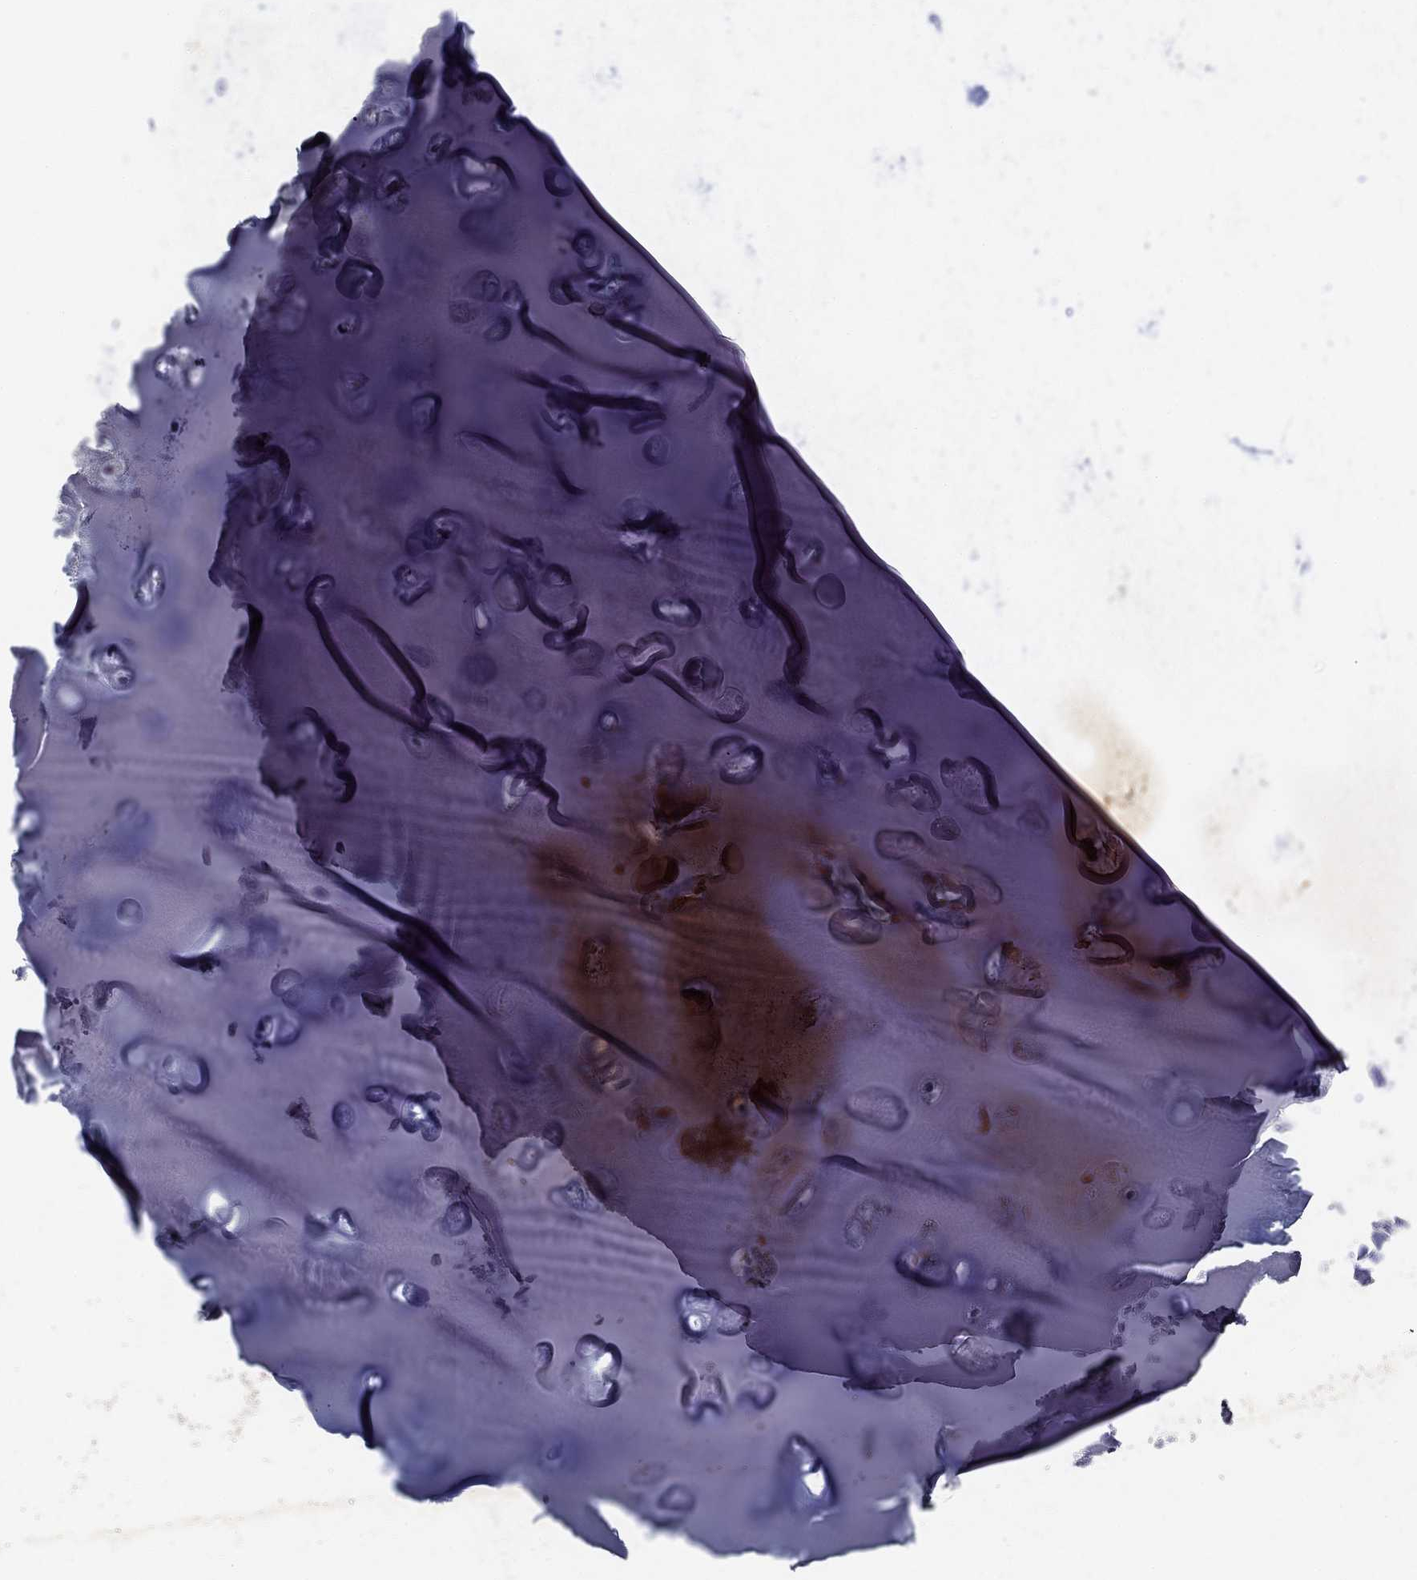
{"staining": {"intensity": "negative", "quantity": "none", "location": "none"}, "tissue": "adipose tissue", "cell_type": "Adipocytes", "image_type": "normal", "snomed": [{"axis": "morphology", "description": "Normal tissue, NOS"}, {"axis": "topography", "description": "Cartilage tissue"}], "caption": "Immunohistochemistry (IHC) histopathology image of unremarkable adipose tissue stained for a protein (brown), which shows no staining in adipocytes.", "gene": "RBFOX1", "patient": {"sex": "male", "age": 81}}